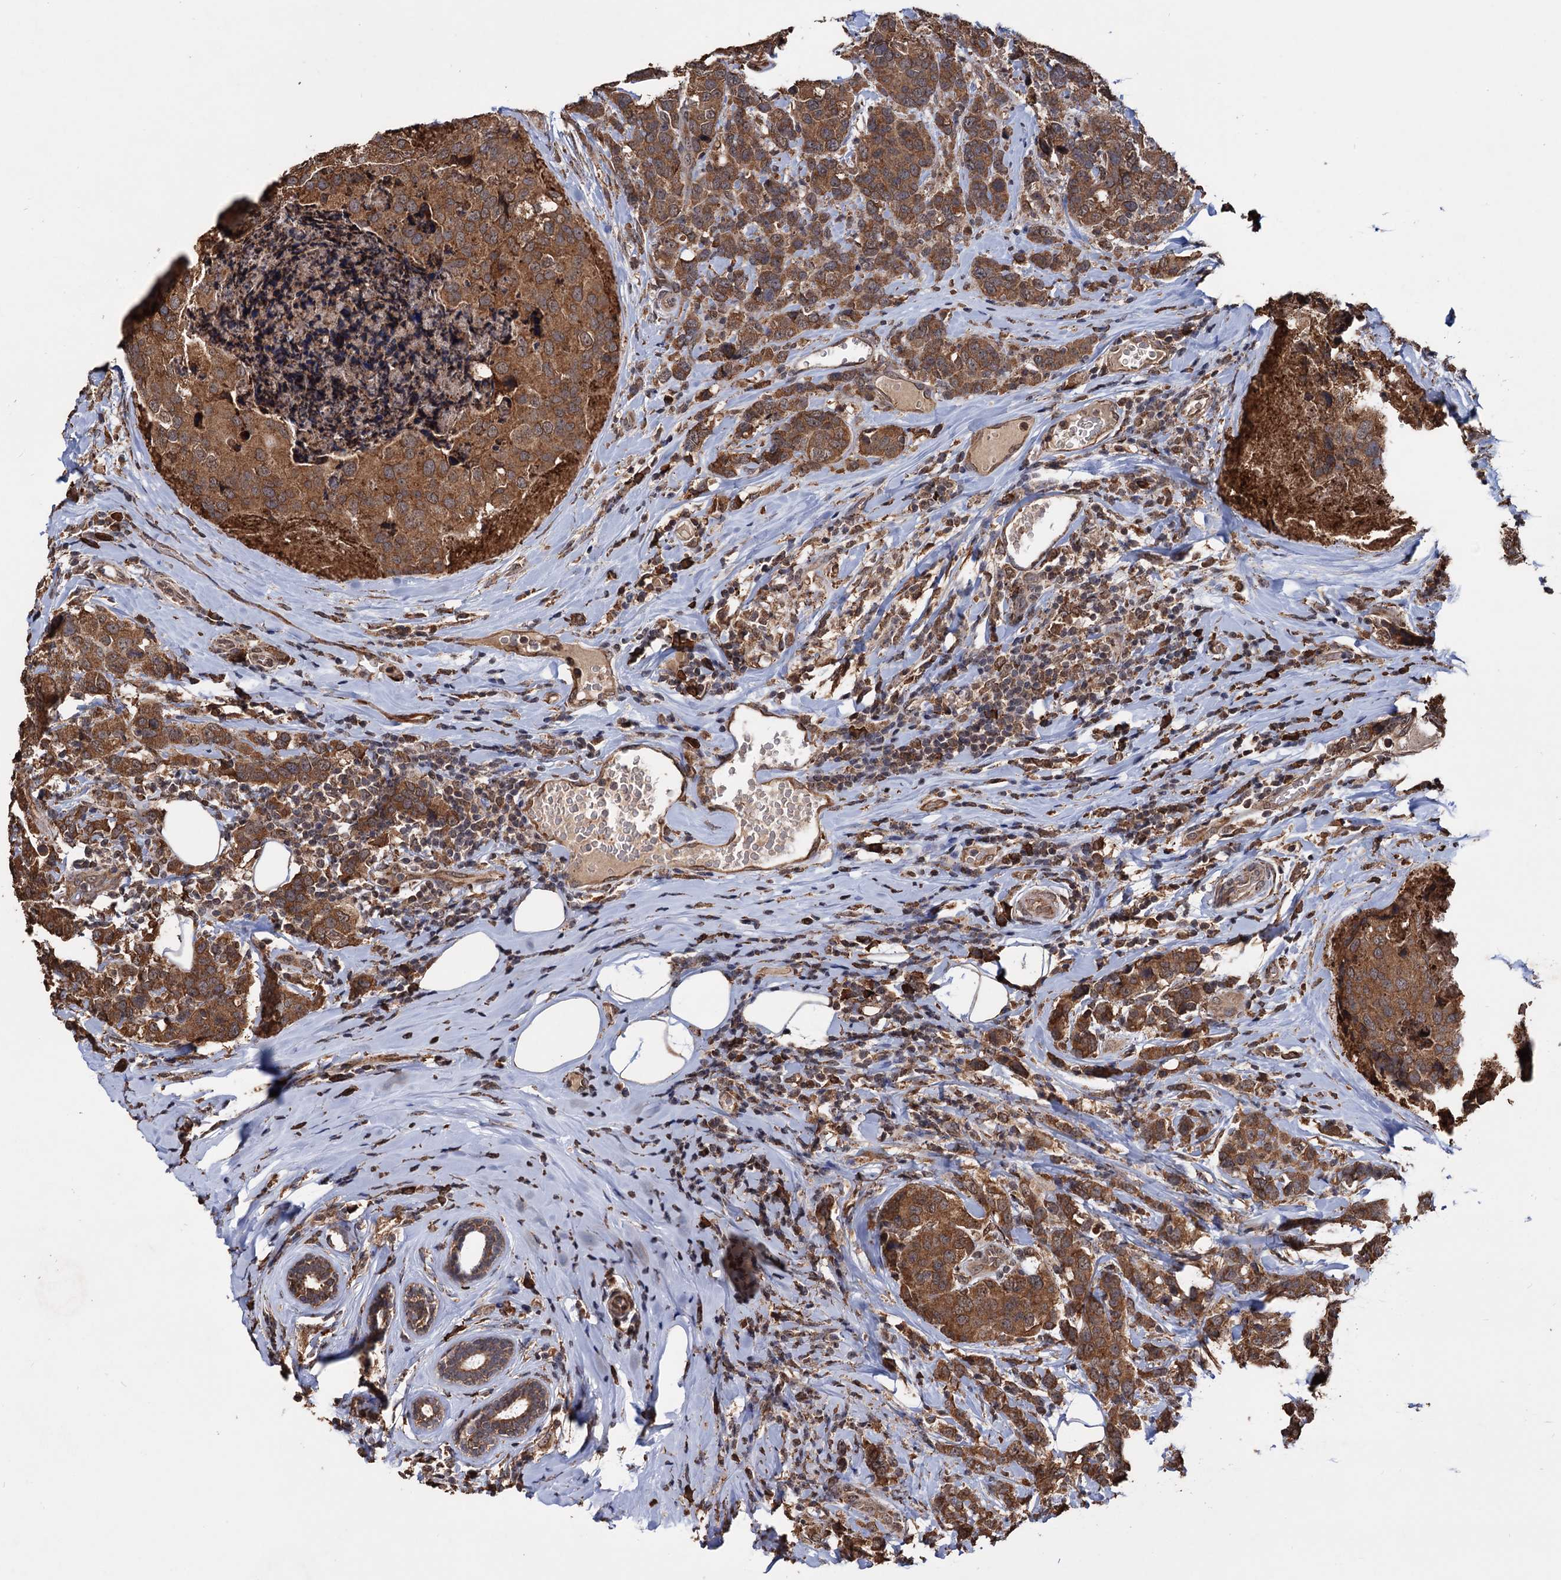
{"staining": {"intensity": "moderate", "quantity": ">75%", "location": "cytoplasmic/membranous"}, "tissue": "breast cancer", "cell_type": "Tumor cells", "image_type": "cancer", "snomed": [{"axis": "morphology", "description": "Lobular carcinoma"}, {"axis": "topography", "description": "Breast"}], "caption": "About >75% of tumor cells in human breast lobular carcinoma reveal moderate cytoplasmic/membranous protein expression as visualized by brown immunohistochemical staining.", "gene": "TBC1D12", "patient": {"sex": "female", "age": 59}}